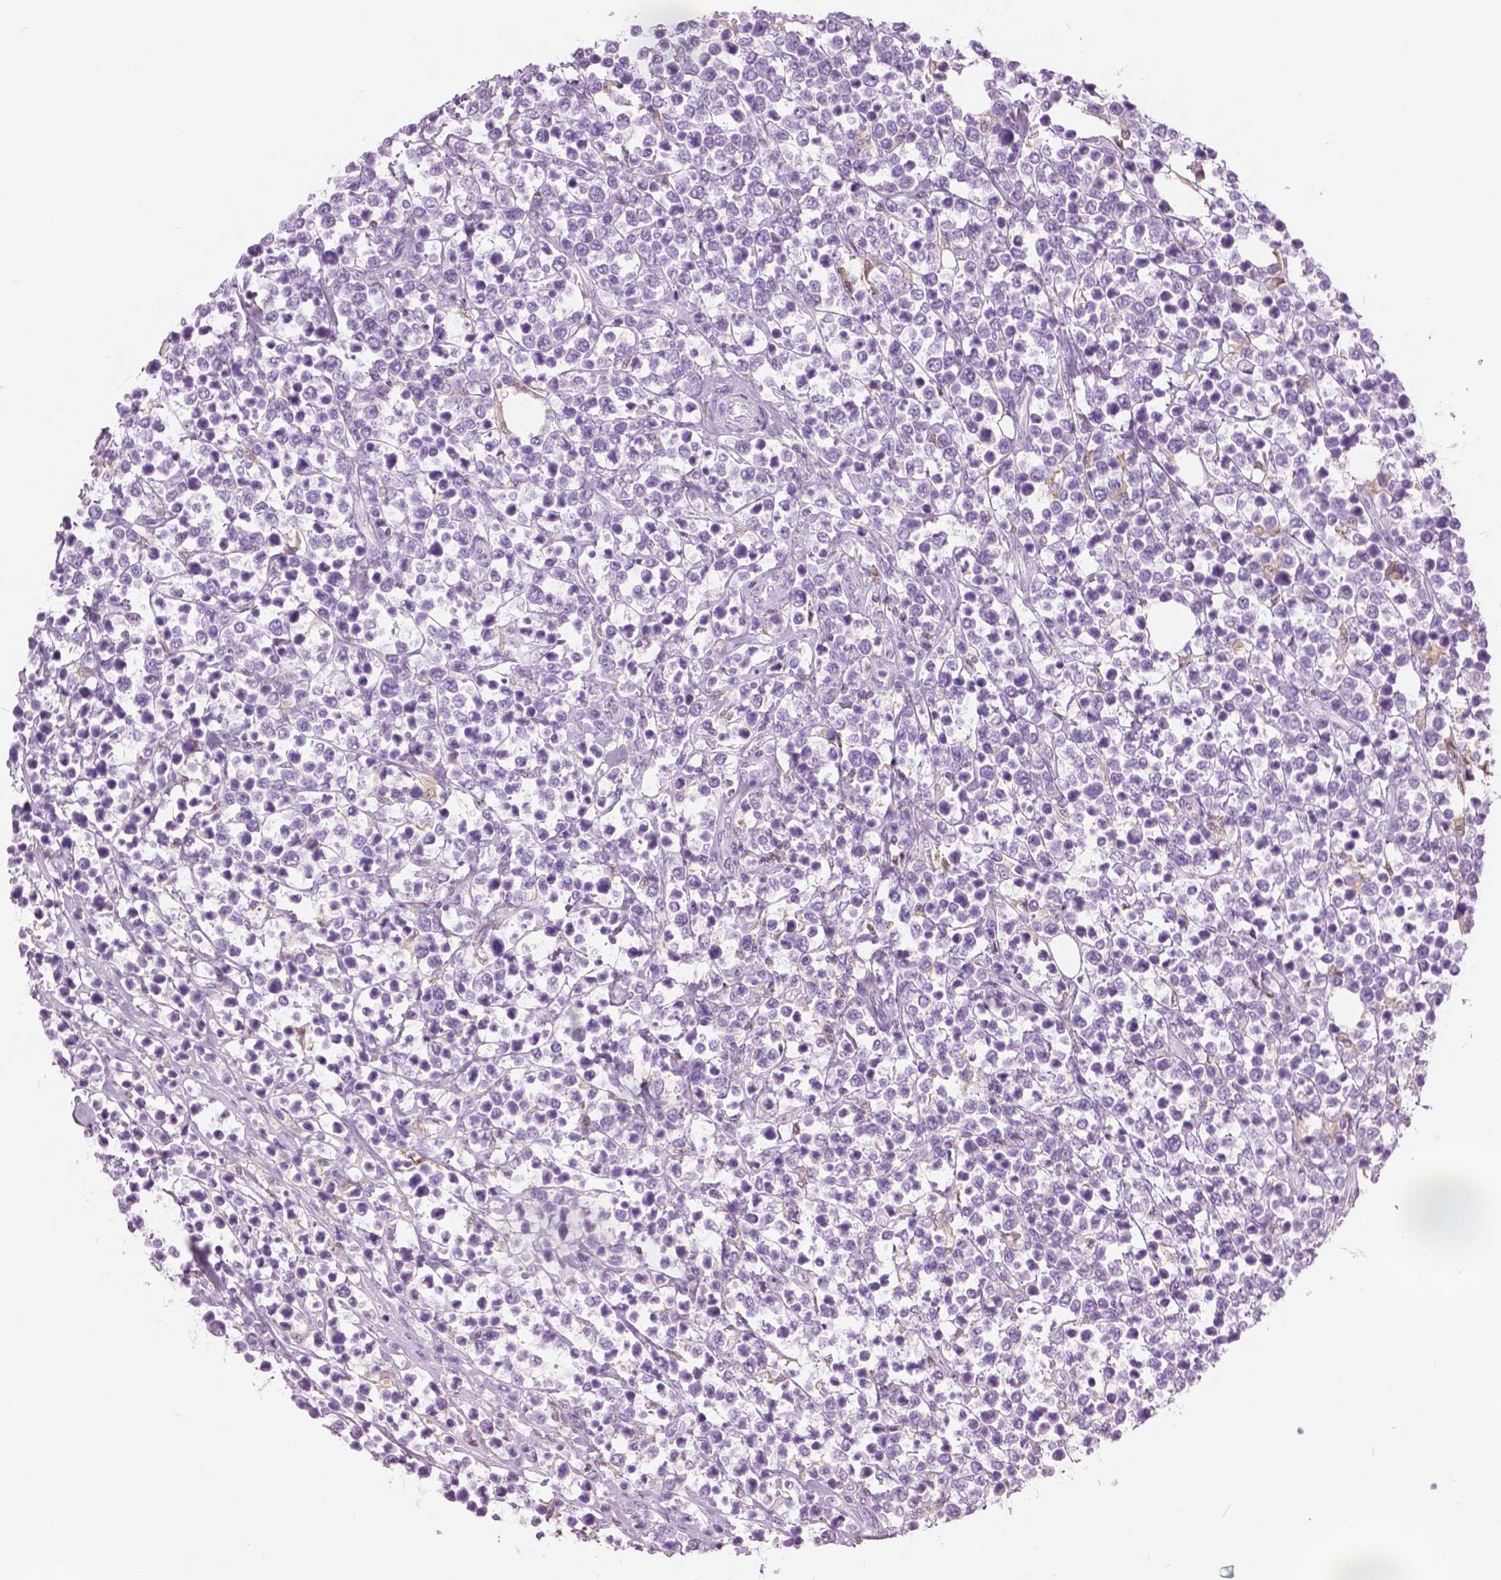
{"staining": {"intensity": "negative", "quantity": "none", "location": "none"}, "tissue": "lymphoma", "cell_type": "Tumor cells", "image_type": "cancer", "snomed": [{"axis": "morphology", "description": "Malignant lymphoma, non-Hodgkin's type, High grade"}, {"axis": "topography", "description": "Soft tissue"}], "caption": "Lymphoma was stained to show a protein in brown. There is no significant positivity in tumor cells. The staining is performed using DAB (3,3'-diaminobenzidine) brown chromogen with nuclei counter-stained in using hematoxylin.", "gene": "GALM", "patient": {"sex": "female", "age": 56}}